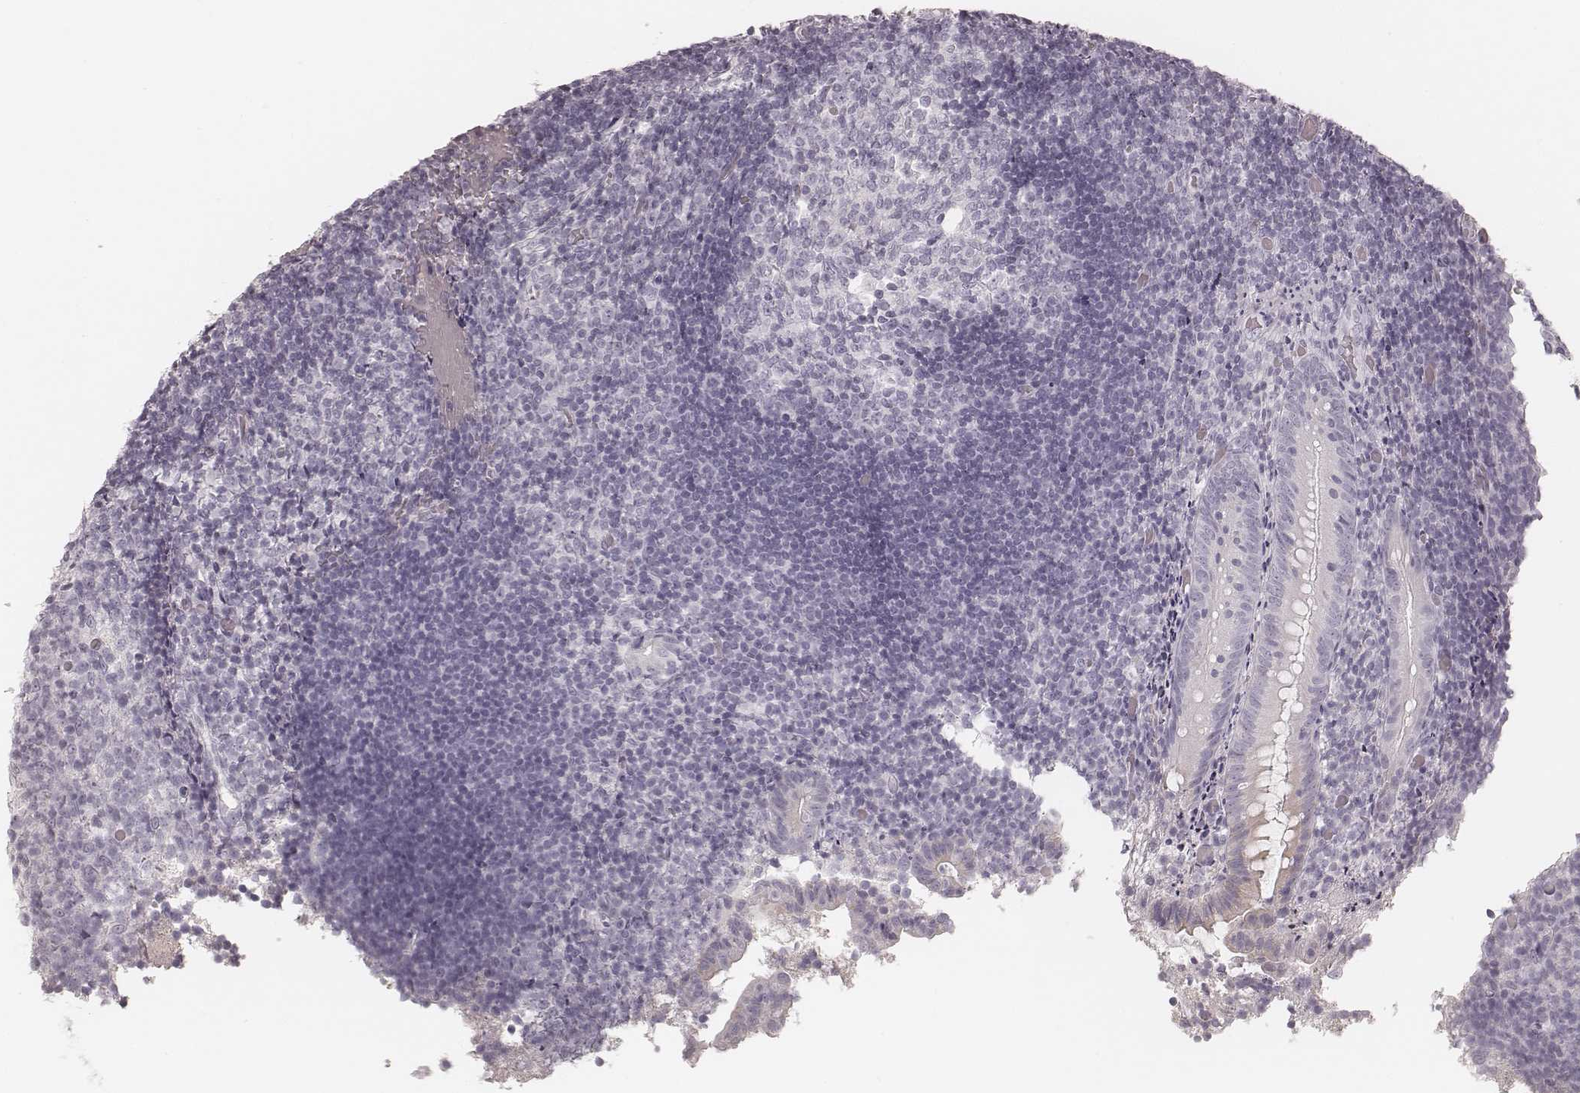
{"staining": {"intensity": "negative", "quantity": "none", "location": "none"}, "tissue": "appendix", "cell_type": "Glandular cells", "image_type": "normal", "snomed": [{"axis": "morphology", "description": "Normal tissue, NOS"}, {"axis": "topography", "description": "Appendix"}], "caption": "DAB (3,3'-diaminobenzidine) immunohistochemical staining of benign appendix displays no significant expression in glandular cells. (DAB immunohistochemistry (IHC), high magnification).", "gene": "KRT31", "patient": {"sex": "female", "age": 32}}